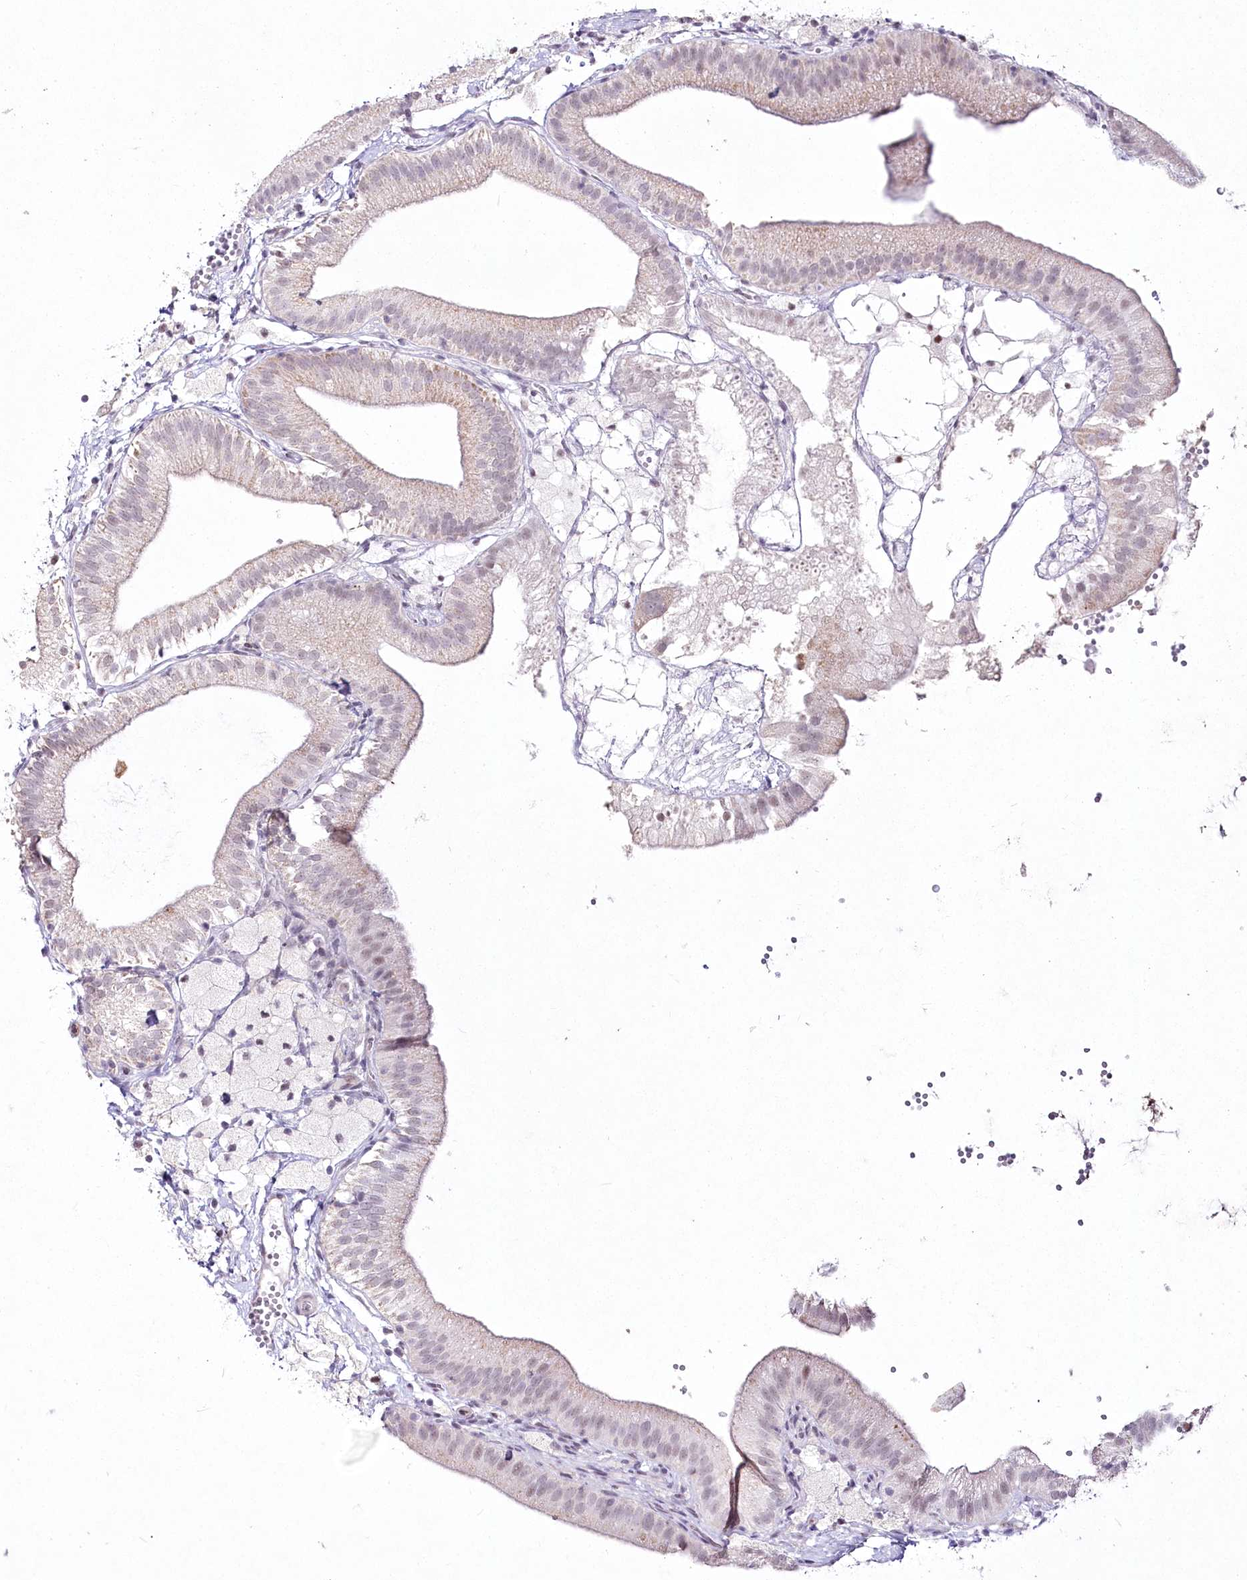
{"staining": {"intensity": "weak", "quantity": "25%-75%", "location": "nuclear"}, "tissue": "gallbladder", "cell_type": "Glandular cells", "image_type": "normal", "snomed": [{"axis": "morphology", "description": "Normal tissue, NOS"}, {"axis": "topography", "description": "Gallbladder"}], "caption": "IHC of normal gallbladder shows low levels of weak nuclear positivity in approximately 25%-75% of glandular cells.", "gene": "YBX3", "patient": {"sex": "male", "age": 55}}